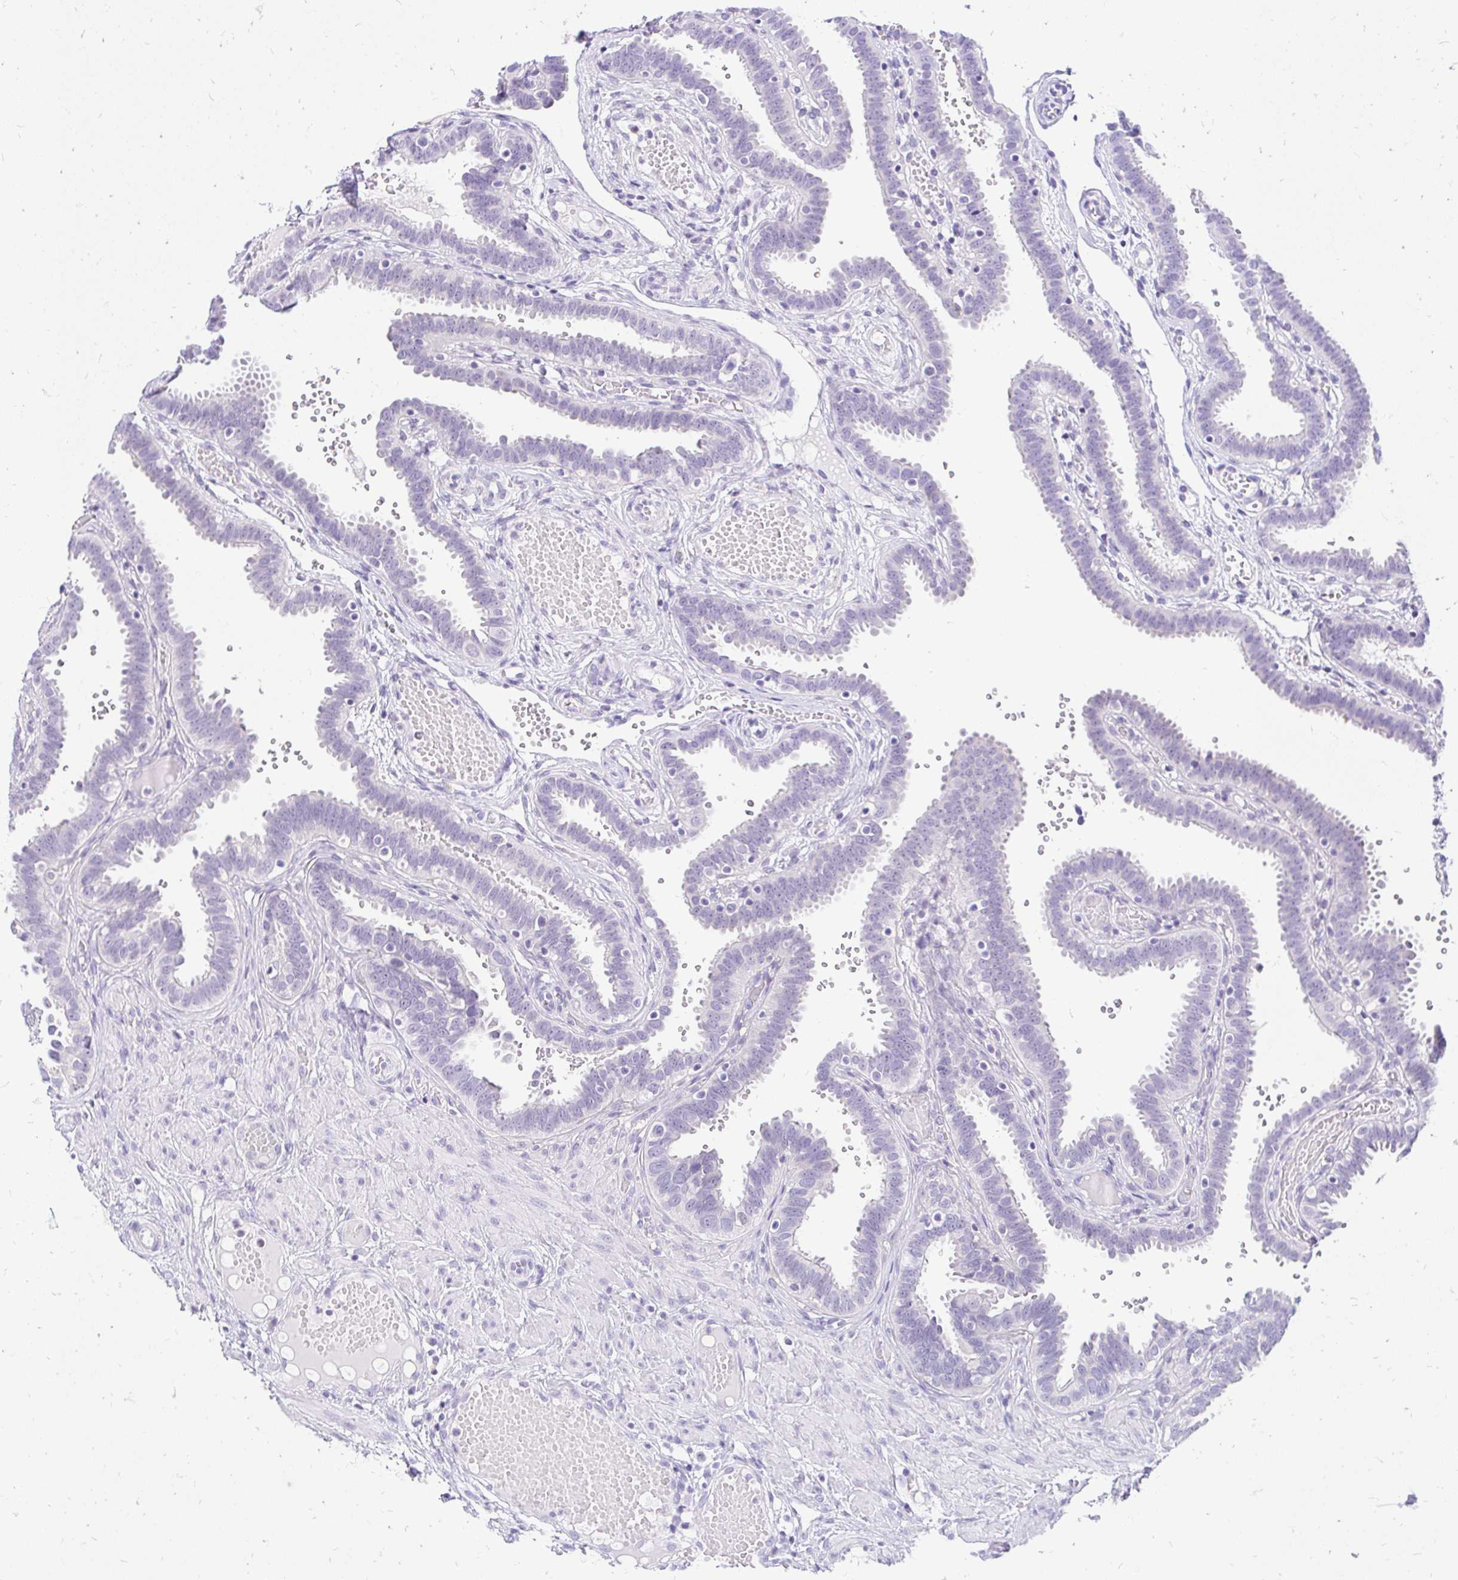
{"staining": {"intensity": "negative", "quantity": "none", "location": "none"}, "tissue": "fallopian tube", "cell_type": "Glandular cells", "image_type": "normal", "snomed": [{"axis": "morphology", "description": "Normal tissue, NOS"}, {"axis": "topography", "description": "Fallopian tube"}], "caption": "High magnification brightfield microscopy of normal fallopian tube stained with DAB (3,3'-diaminobenzidine) (brown) and counterstained with hematoxylin (blue): glandular cells show no significant expression.", "gene": "FATE1", "patient": {"sex": "female", "age": 37}}